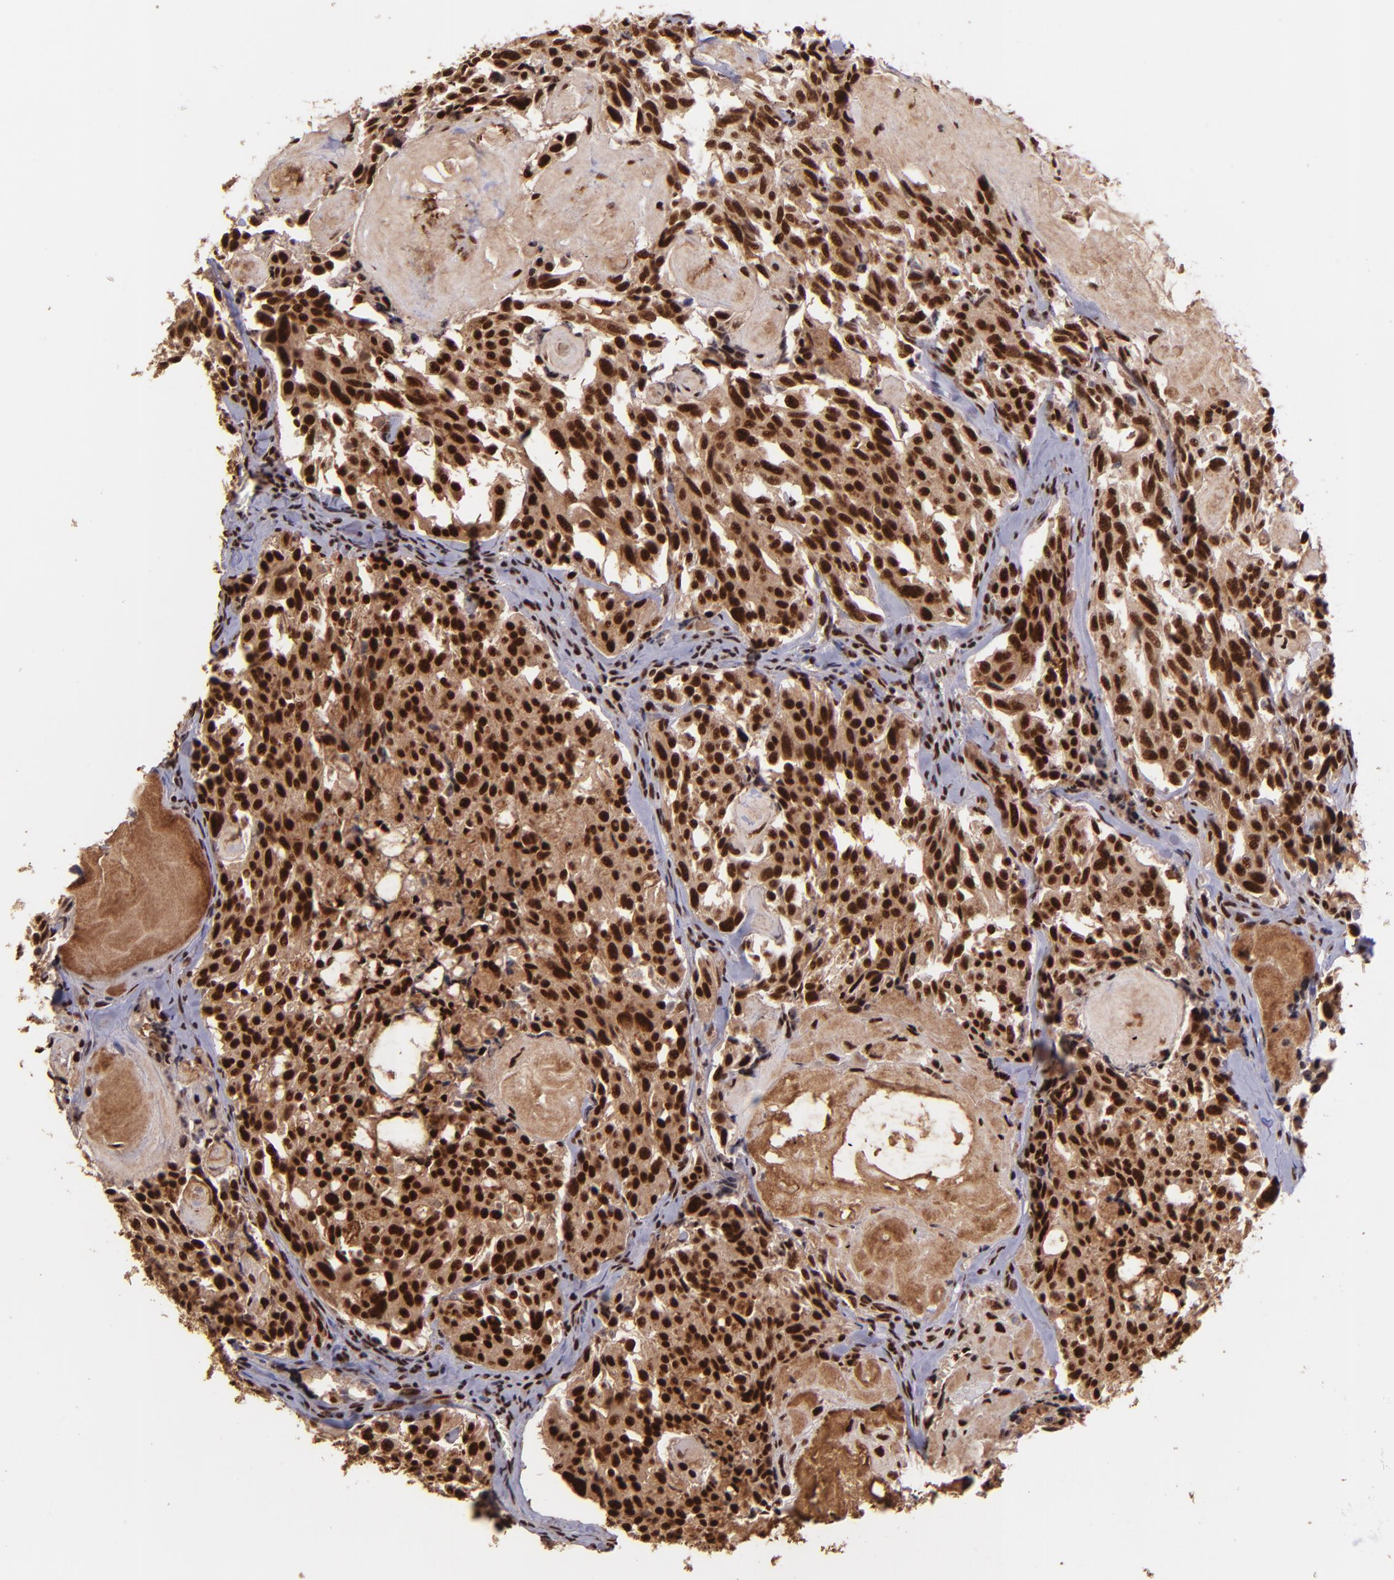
{"staining": {"intensity": "strong", "quantity": ">75%", "location": "nuclear"}, "tissue": "thyroid cancer", "cell_type": "Tumor cells", "image_type": "cancer", "snomed": [{"axis": "morphology", "description": "Carcinoma, NOS"}, {"axis": "morphology", "description": "Carcinoid, malignant, NOS"}, {"axis": "topography", "description": "Thyroid gland"}], "caption": "IHC image of neoplastic tissue: carcinoid (malignant) (thyroid) stained using immunohistochemistry (IHC) displays high levels of strong protein expression localized specifically in the nuclear of tumor cells, appearing as a nuclear brown color.", "gene": "PQBP1", "patient": {"sex": "male", "age": 33}}